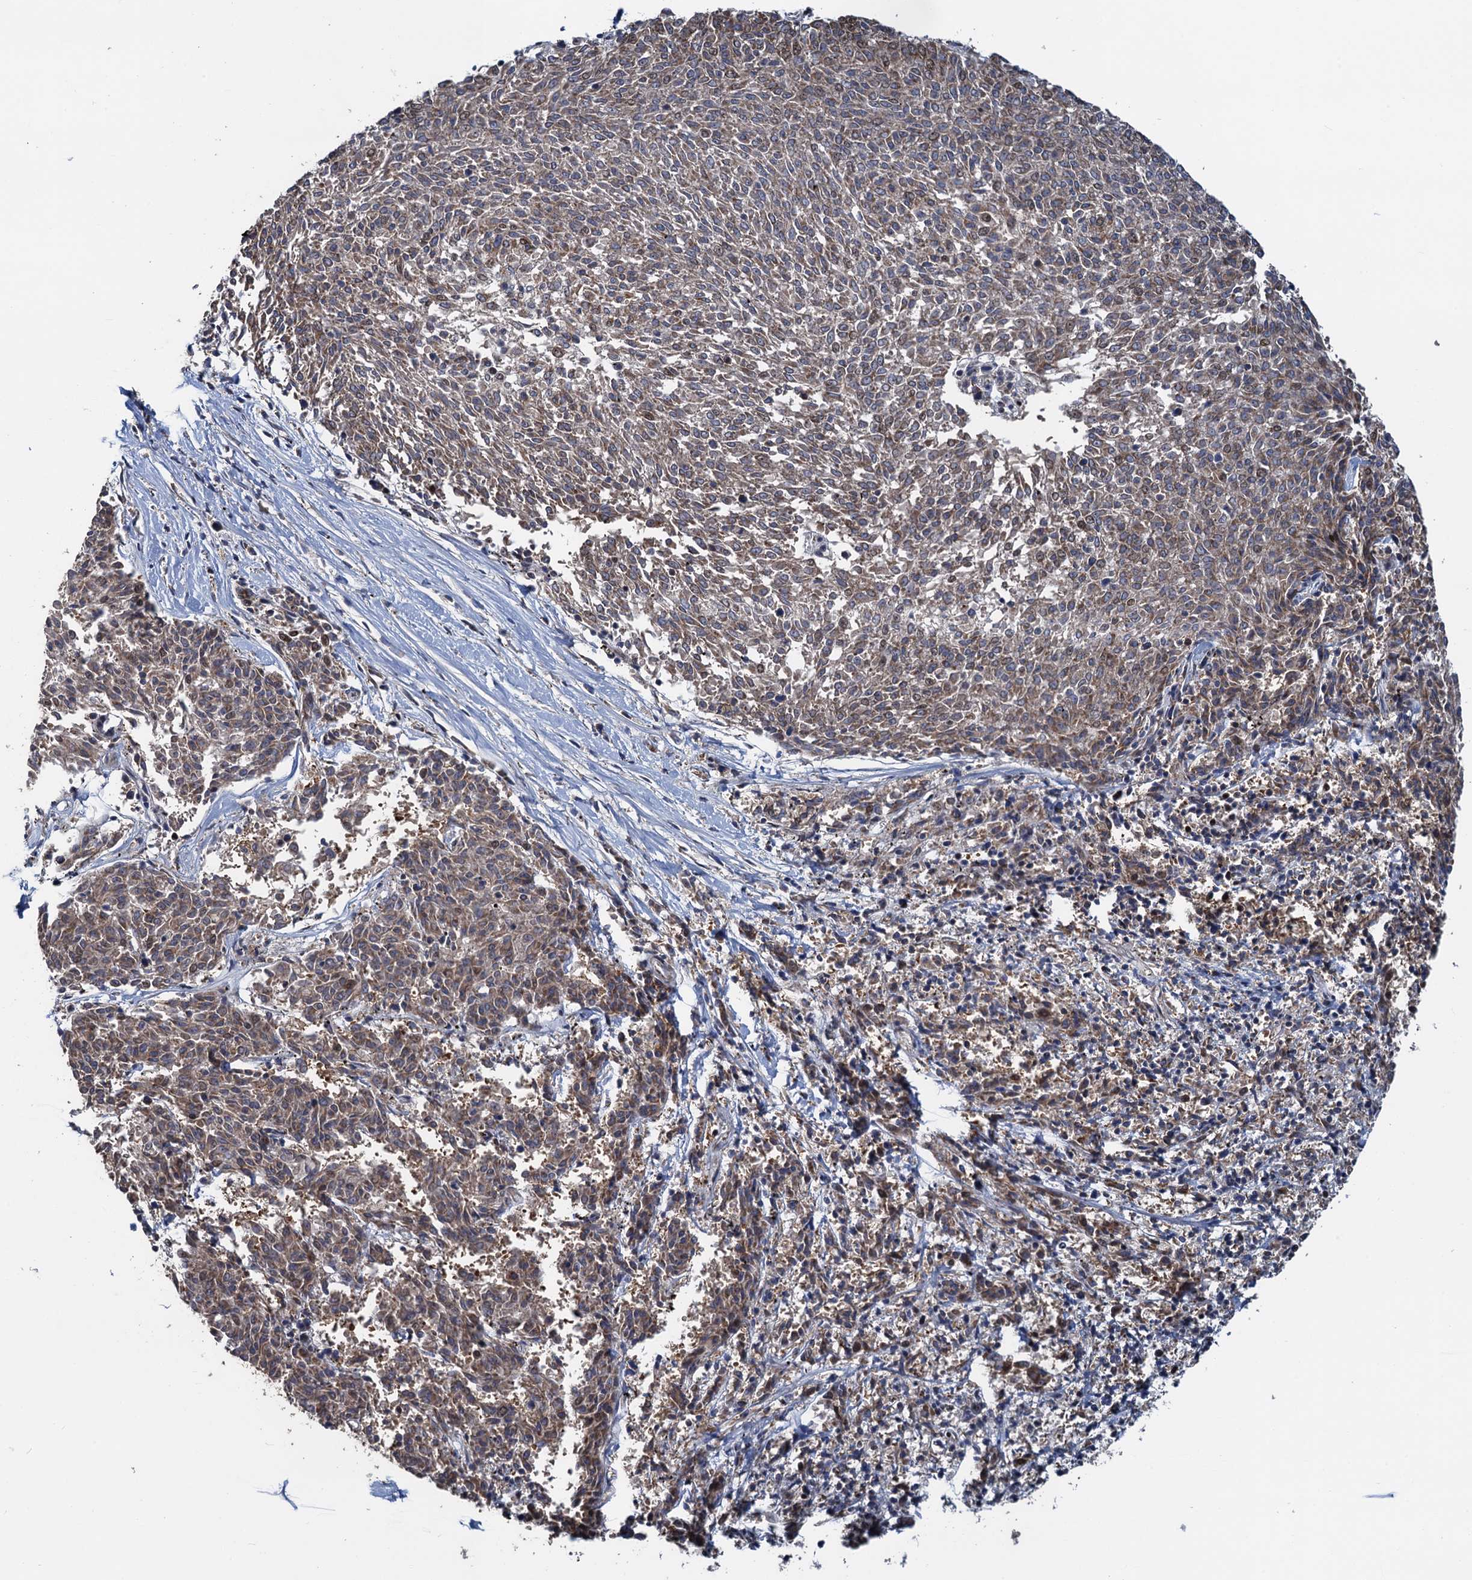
{"staining": {"intensity": "weak", "quantity": "25%-75%", "location": "cytoplasmic/membranous,nuclear"}, "tissue": "melanoma", "cell_type": "Tumor cells", "image_type": "cancer", "snomed": [{"axis": "morphology", "description": "Malignant melanoma, NOS"}, {"axis": "topography", "description": "Skin"}], "caption": "Malignant melanoma stained with DAB (3,3'-diaminobenzidine) IHC reveals low levels of weak cytoplasmic/membranous and nuclear positivity in about 25%-75% of tumor cells.", "gene": "ATOSA", "patient": {"sex": "female", "age": 72}}